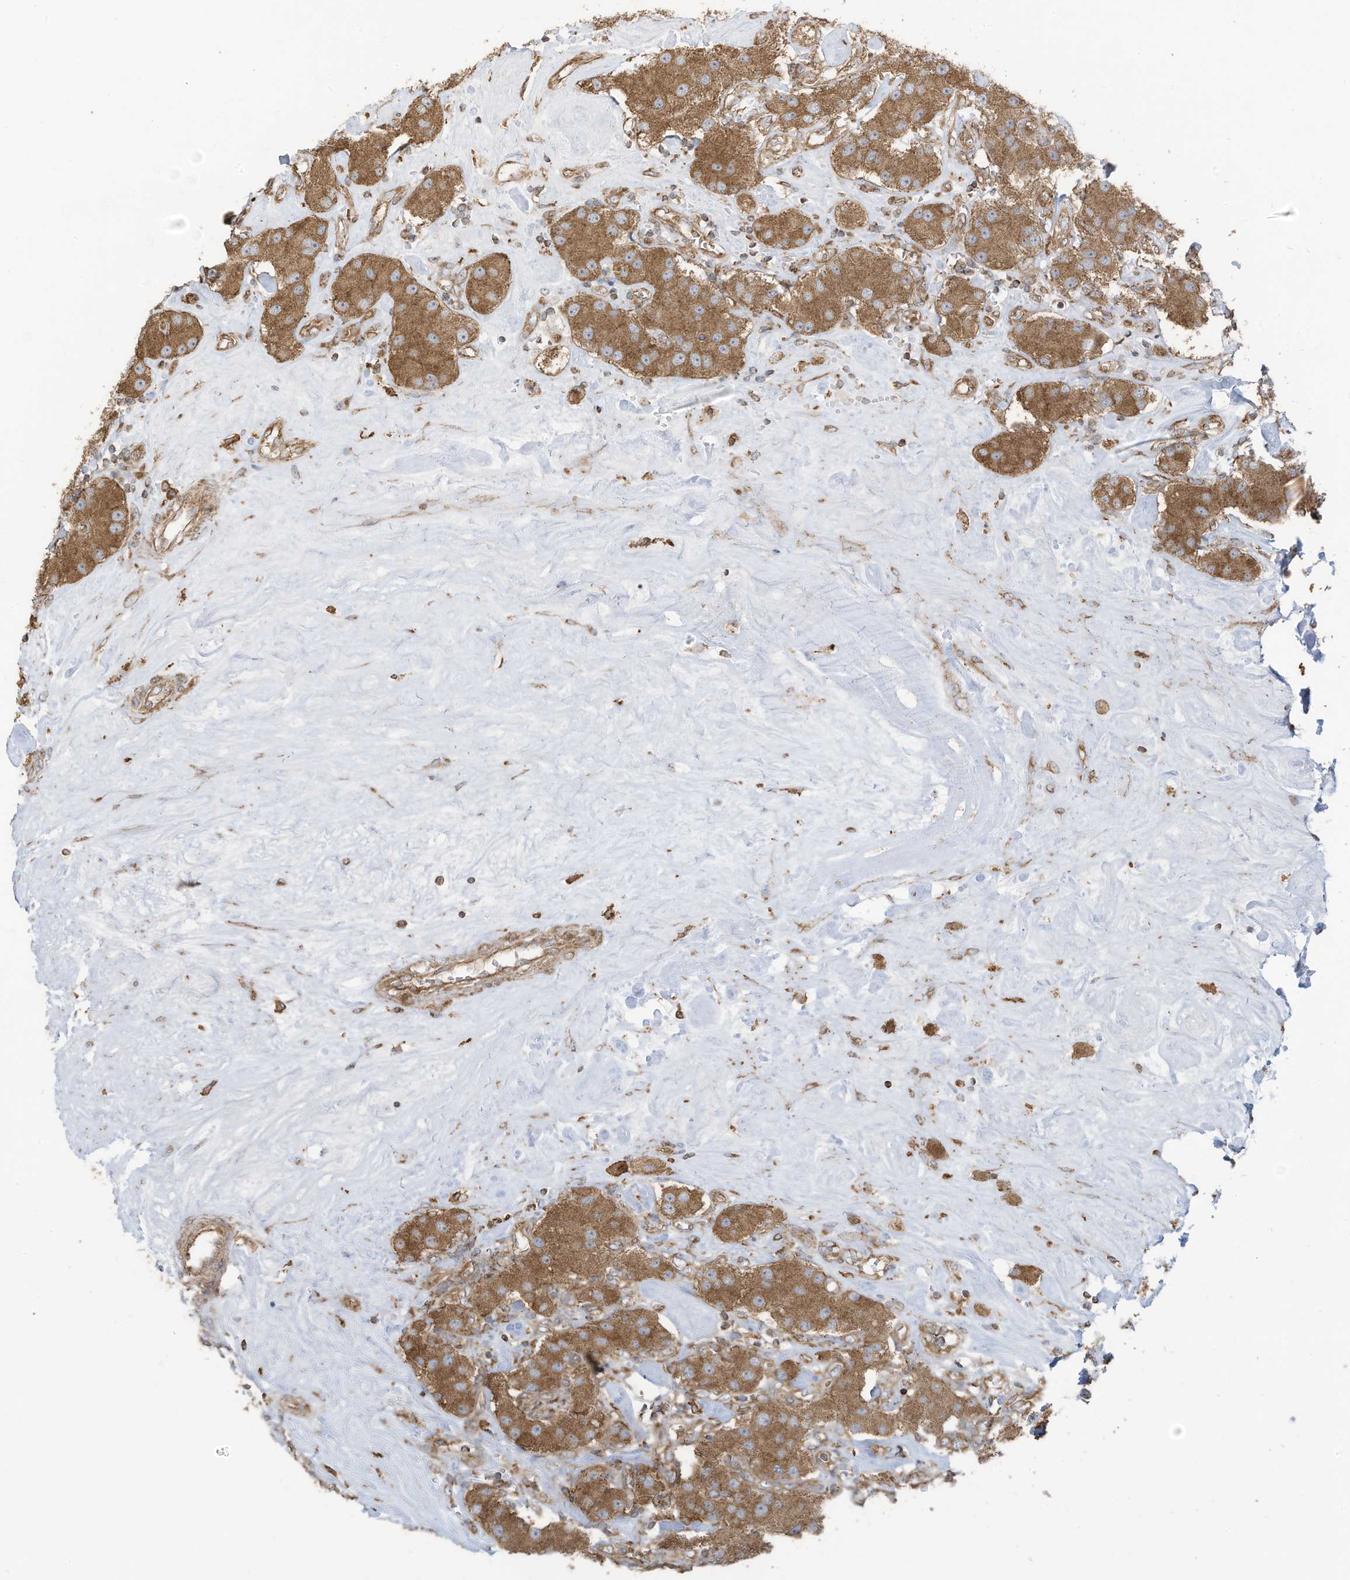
{"staining": {"intensity": "moderate", "quantity": ">75%", "location": "cytoplasmic/membranous"}, "tissue": "carcinoid", "cell_type": "Tumor cells", "image_type": "cancer", "snomed": [{"axis": "morphology", "description": "Carcinoid, malignant, NOS"}, {"axis": "topography", "description": "Pancreas"}], "caption": "Immunohistochemical staining of human malignant carcinoid exhibits medium levels of moderate cytoplasmic/membranous staining in approximately >75% of tumor cells.", "gene": "CGAS", "patient": {"sex": "male", "age": 41}}